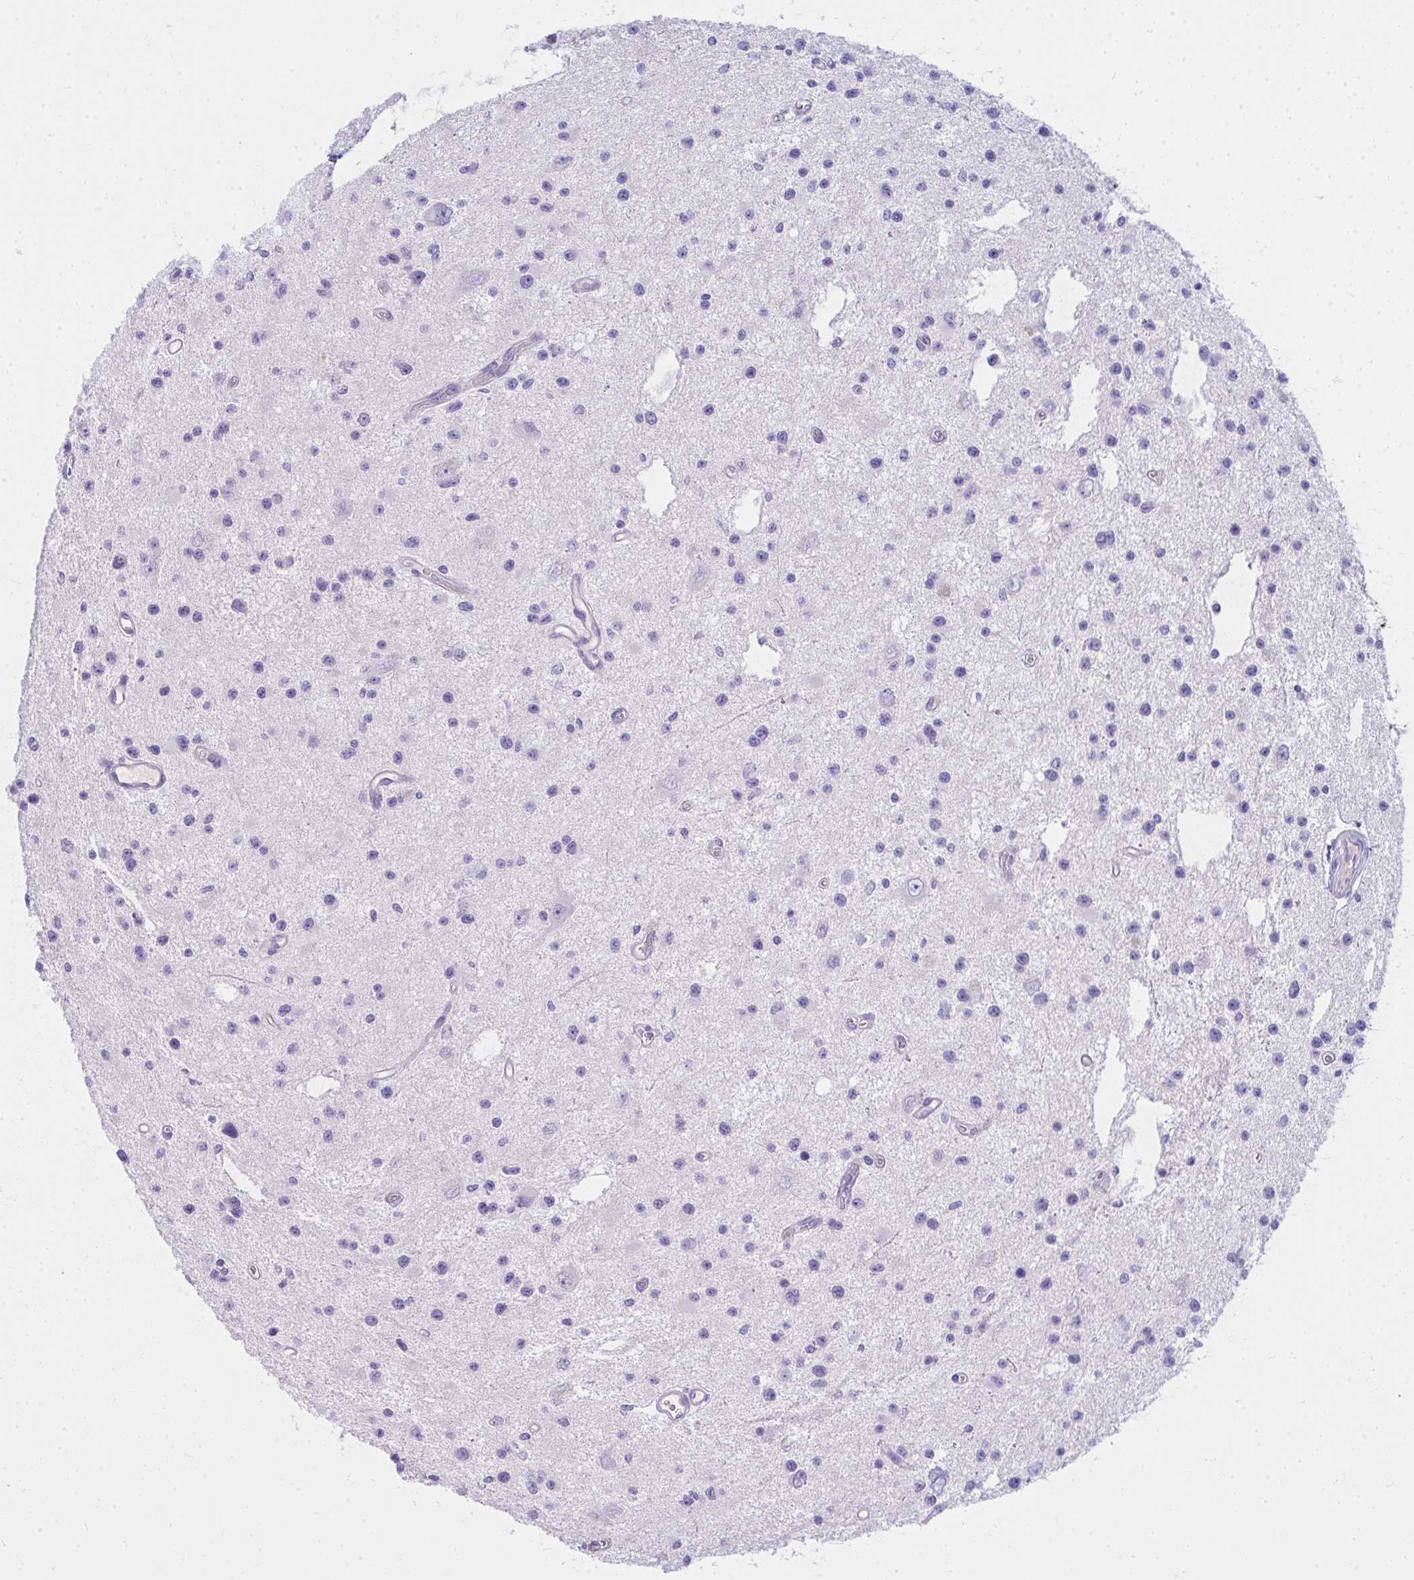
{"staining": {"intensity": "negative", "quantity": "none", "location": "none"}, "tissue": "glioma", "cell_type": "Tumor cells", "image_type": "cancer", "snomed": [{"axis": "morphology", "description": "Glioma, malignant, Low grade"}, {"axis": "topography", "description": "Brain"}], "caption": "Histopathology image shows no significant protein expression in tumor cells of low-grade glioma (malignant). (DAB (3,3'-diaminobenzidine) immunohistochemistry with hematoxylin counter stain).", "gene": "LRRC36", "patient": {"sex": "male", "age": 43}}